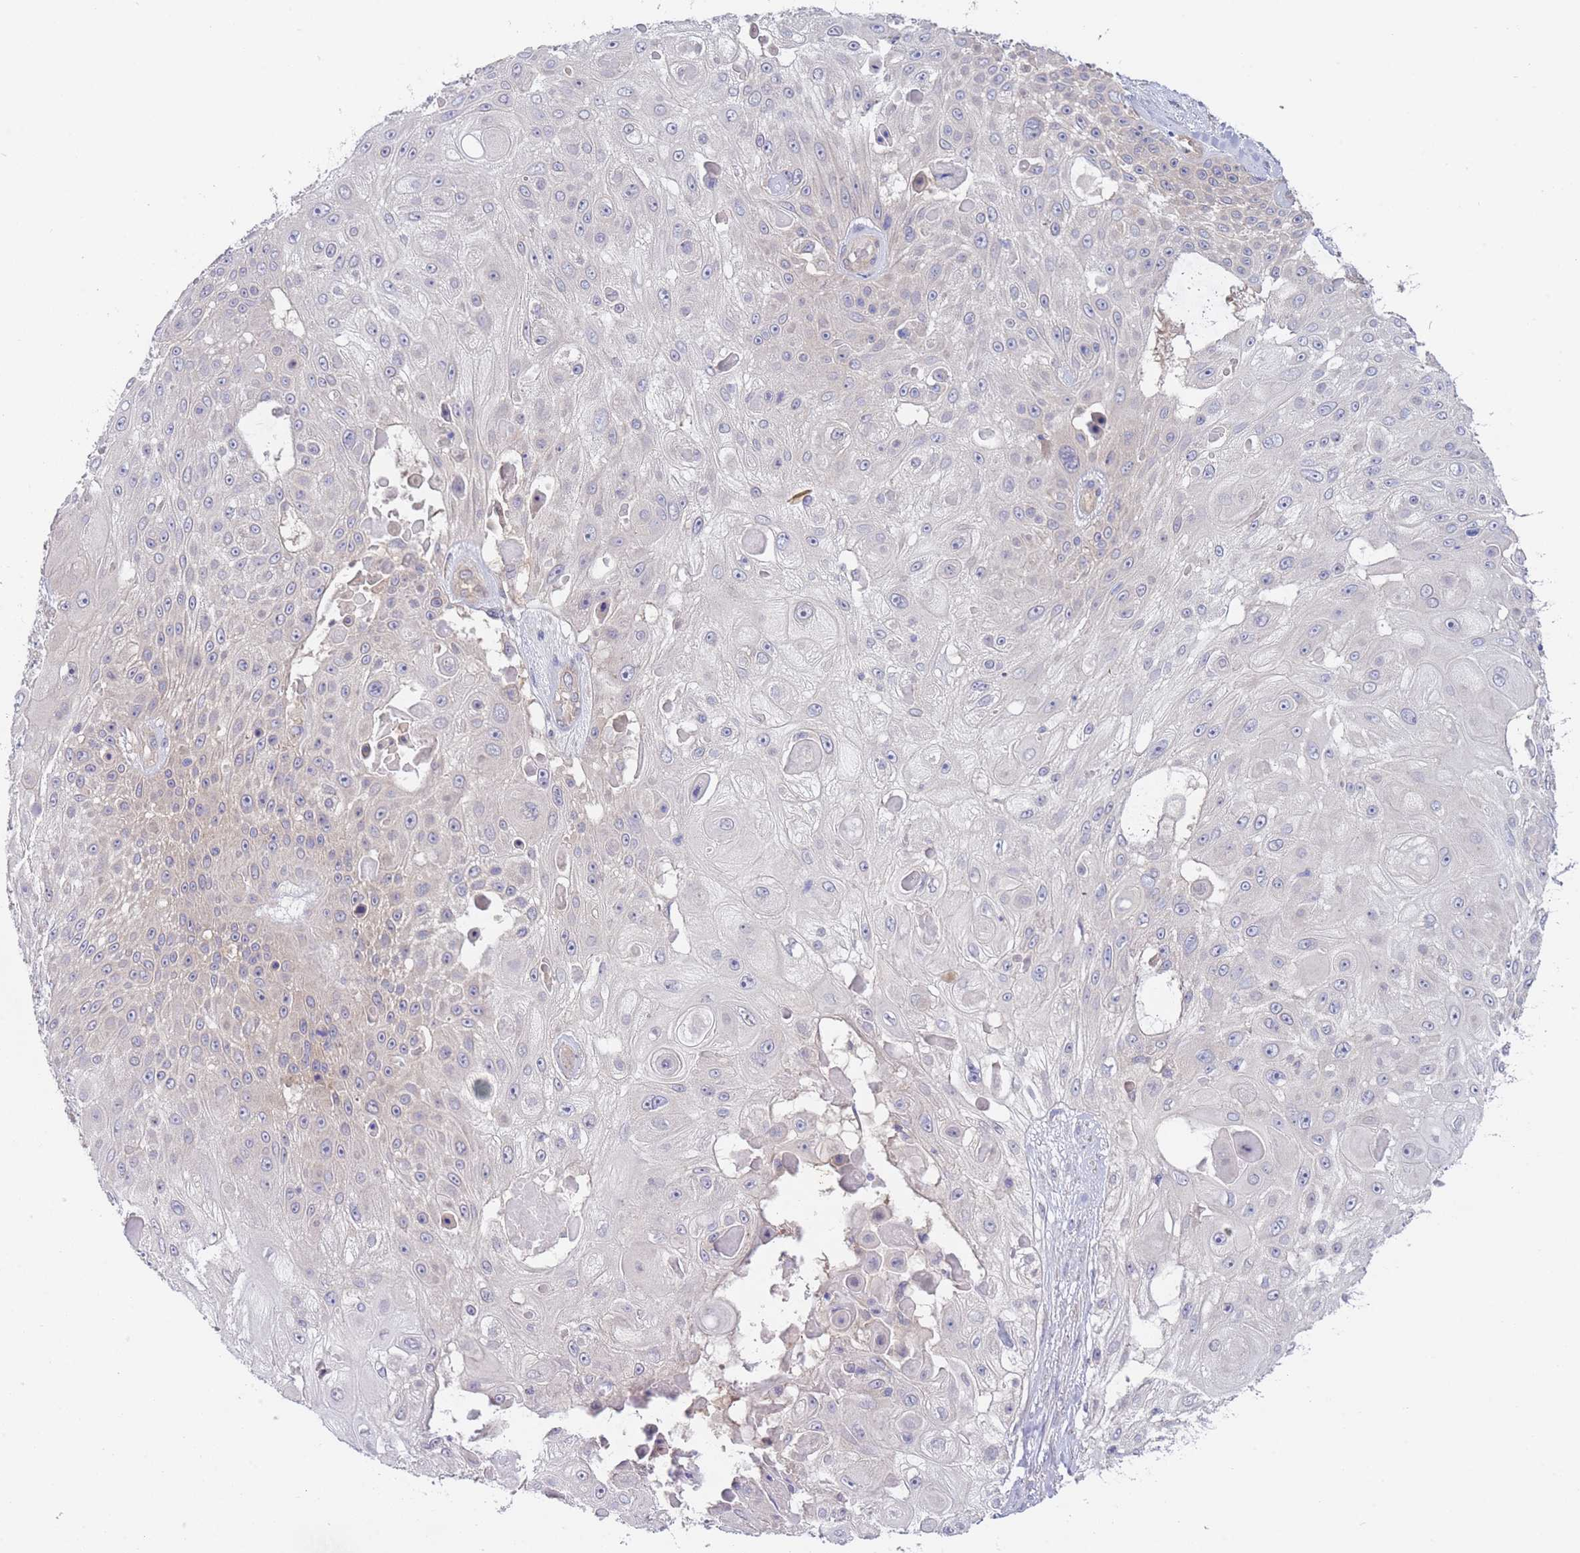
{"staining": {"intensity": "negative", "quantity": "none", "location": "none"}, "tissue": "skin cancer", "cell_type": "Tumor cells", "image_type": "cancer", "snomed": [{"axis": "morphology", "description": "Squamous cell carcinoma, NOS"}, {"axis": "topography", "description": "Skin"}], "caption": "DAB immunohistochemical staining of skin squamous cell carcinoma displays no significant expression in tumor cells. Brightfield microscopy of IHC stained with DAB (3,3'-diaminobenzidine) (brown) and hematoxylin (blue), captured at high magnification.", "gene": "ZNF281", "patient": {"sex": "female", "age": 86}}